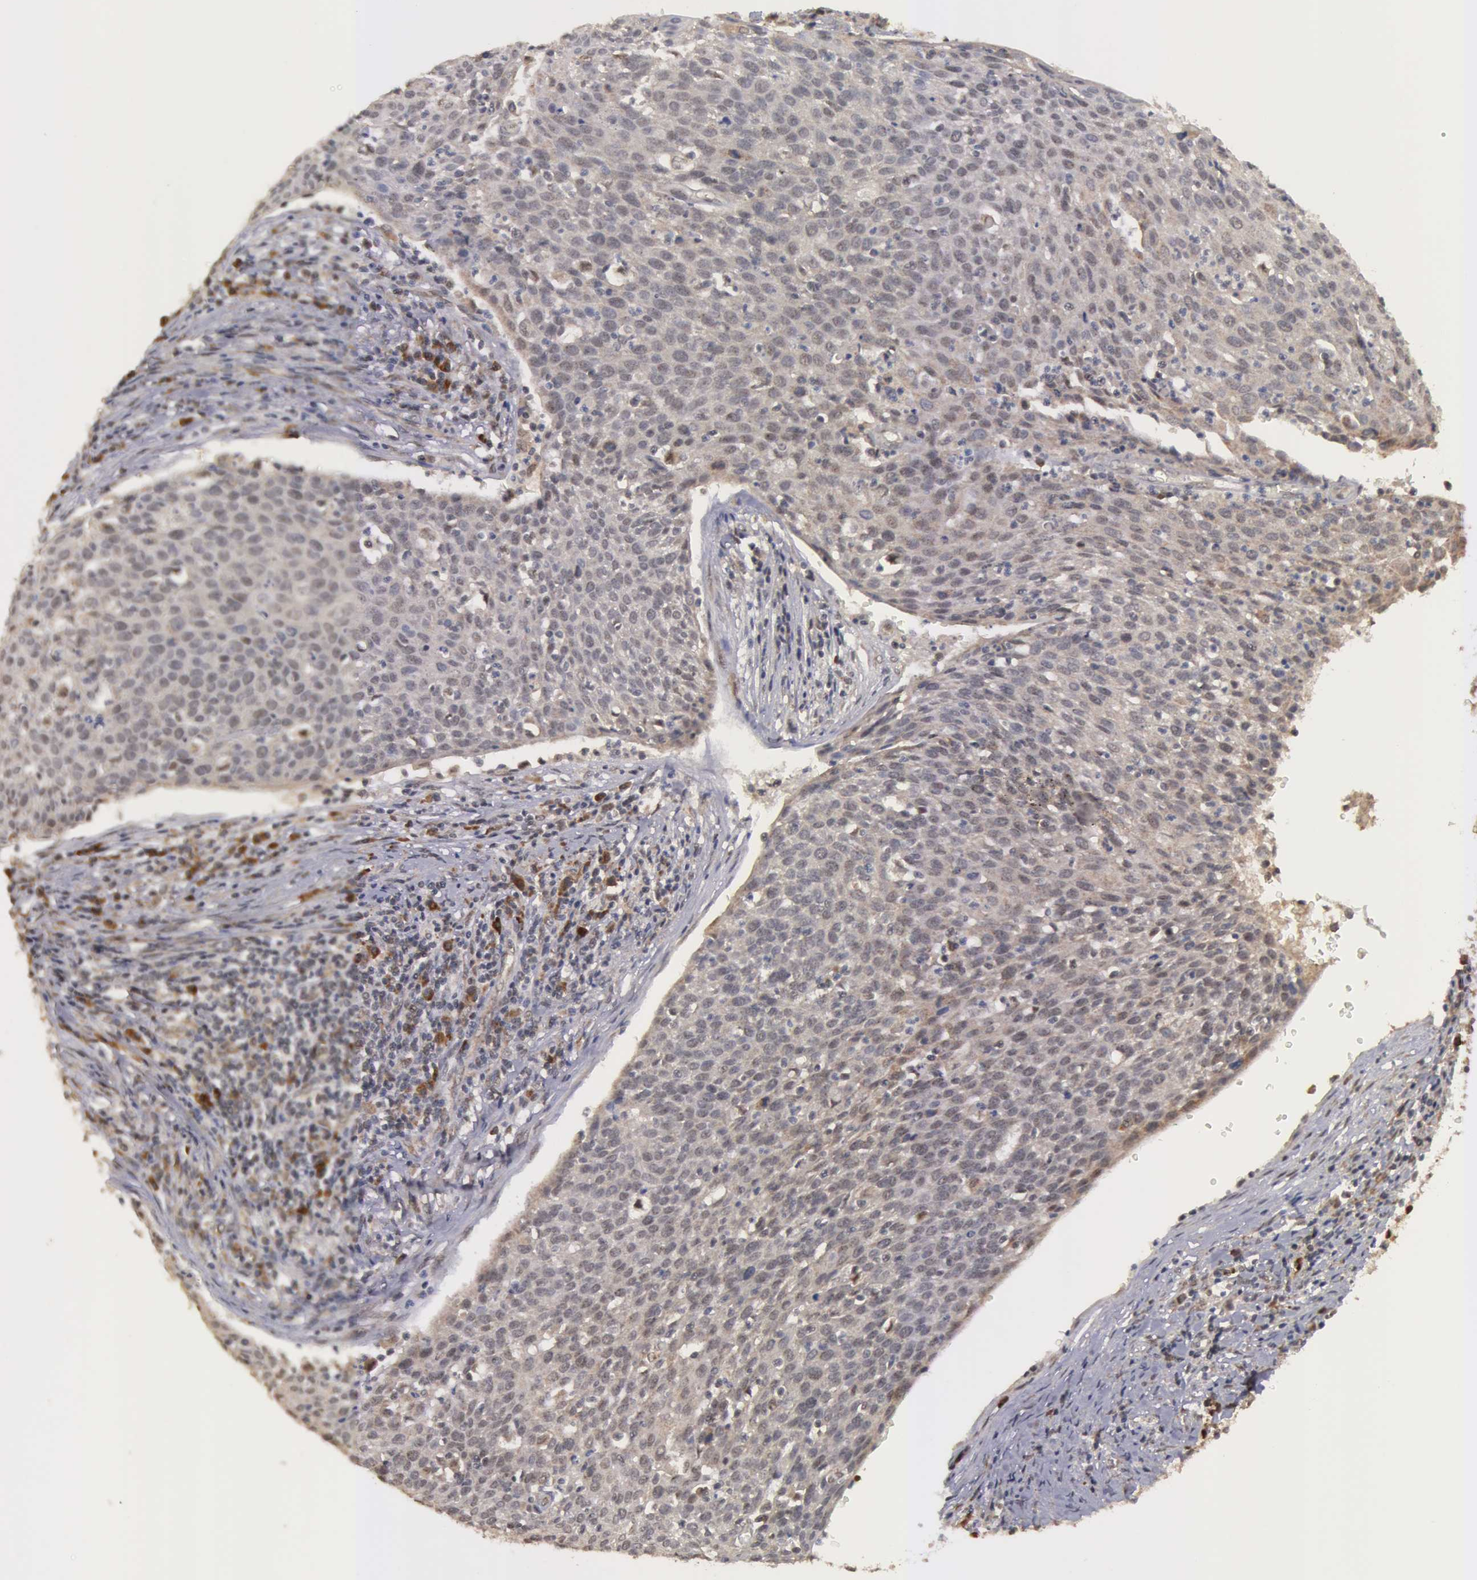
{"staining": {"intensity": "weak", "quantity": ">75%", "location": "cytoplasmic/membranous"}, "tissue": "cervical cancer", "cell_type": "Tumor cells", "image_type": "cancer", "snomed": [{"axis": "morphology", "description": "Squamous cell carcinoma, NOS"}, {"axis": "topography", "description": "Cervix"}], "caption": "DAB (3,3'-diaminobenzidine) immunohistochemical staining of human squamous cell carcinoma (cervical) demonstrates weak cytoplasmic/membranous protein staining in approximately >75% of tumor cells.", "gene": "GLIS1", "patient": {"sex": "female", "age": 38}}